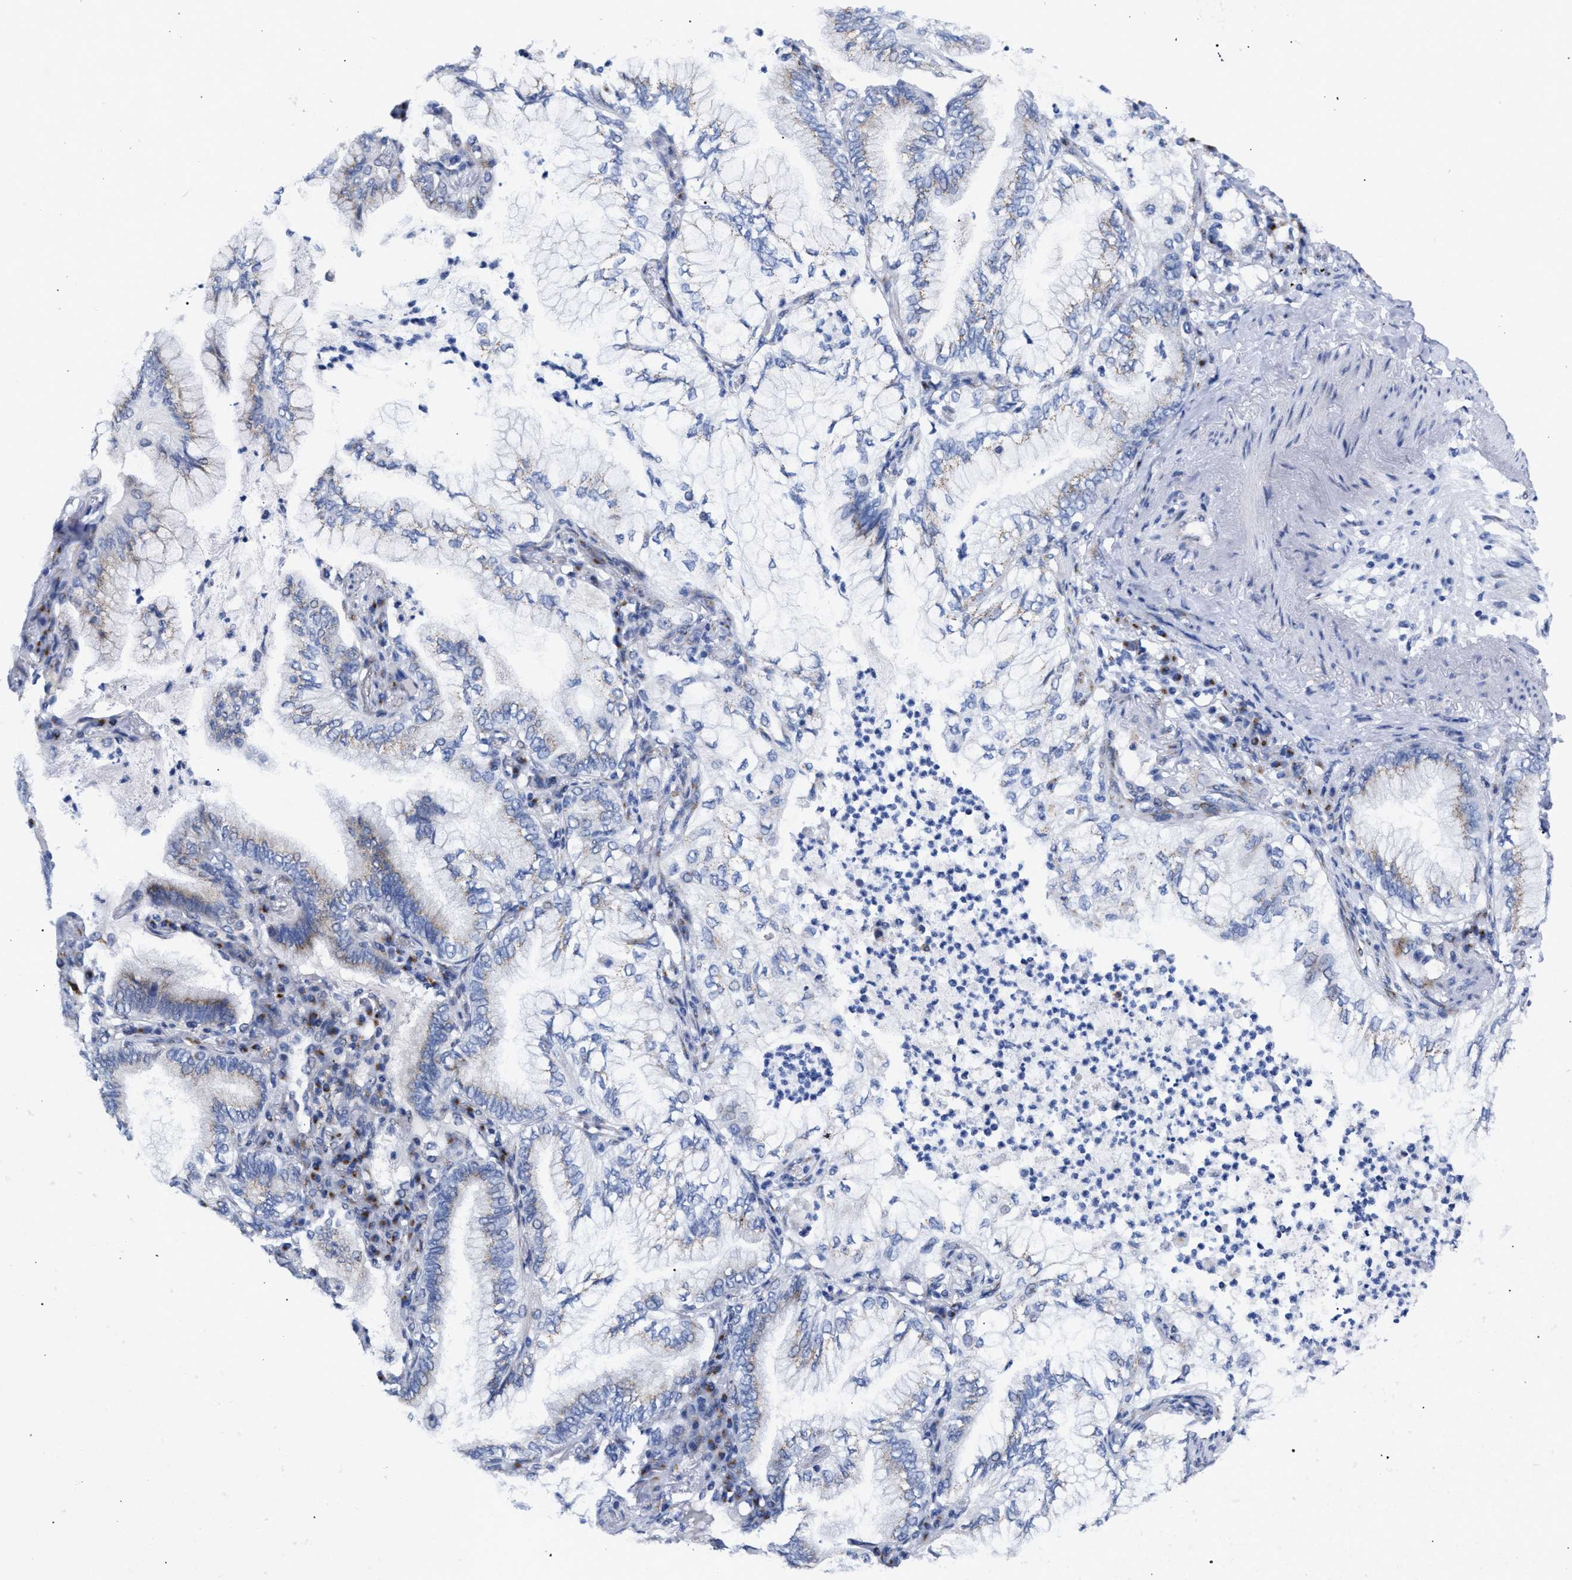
{"staining": {"intensity": "weak", "quantity": "<25%", "location": "cytoplasmic/membranous"}, "tissue": "lung cancer", "cell_type": "Tumor cells", "image_type": "cancer", "snomed": [{"axis": "morphology", "description": "Adenocarcinoma, NOS"}, {"axis": "topography", "description": "Lung"}], "caption": "Immunohistochemistry (IHC) photomicrograph of neoplastic tissue: human lung adenocarcinoma stained with DAB shows no significant protein staining in tumor cells. Nuclei are stained in blue.", "gene": "GOLGA2", "patient": {"sex": "female", "age": 70}}